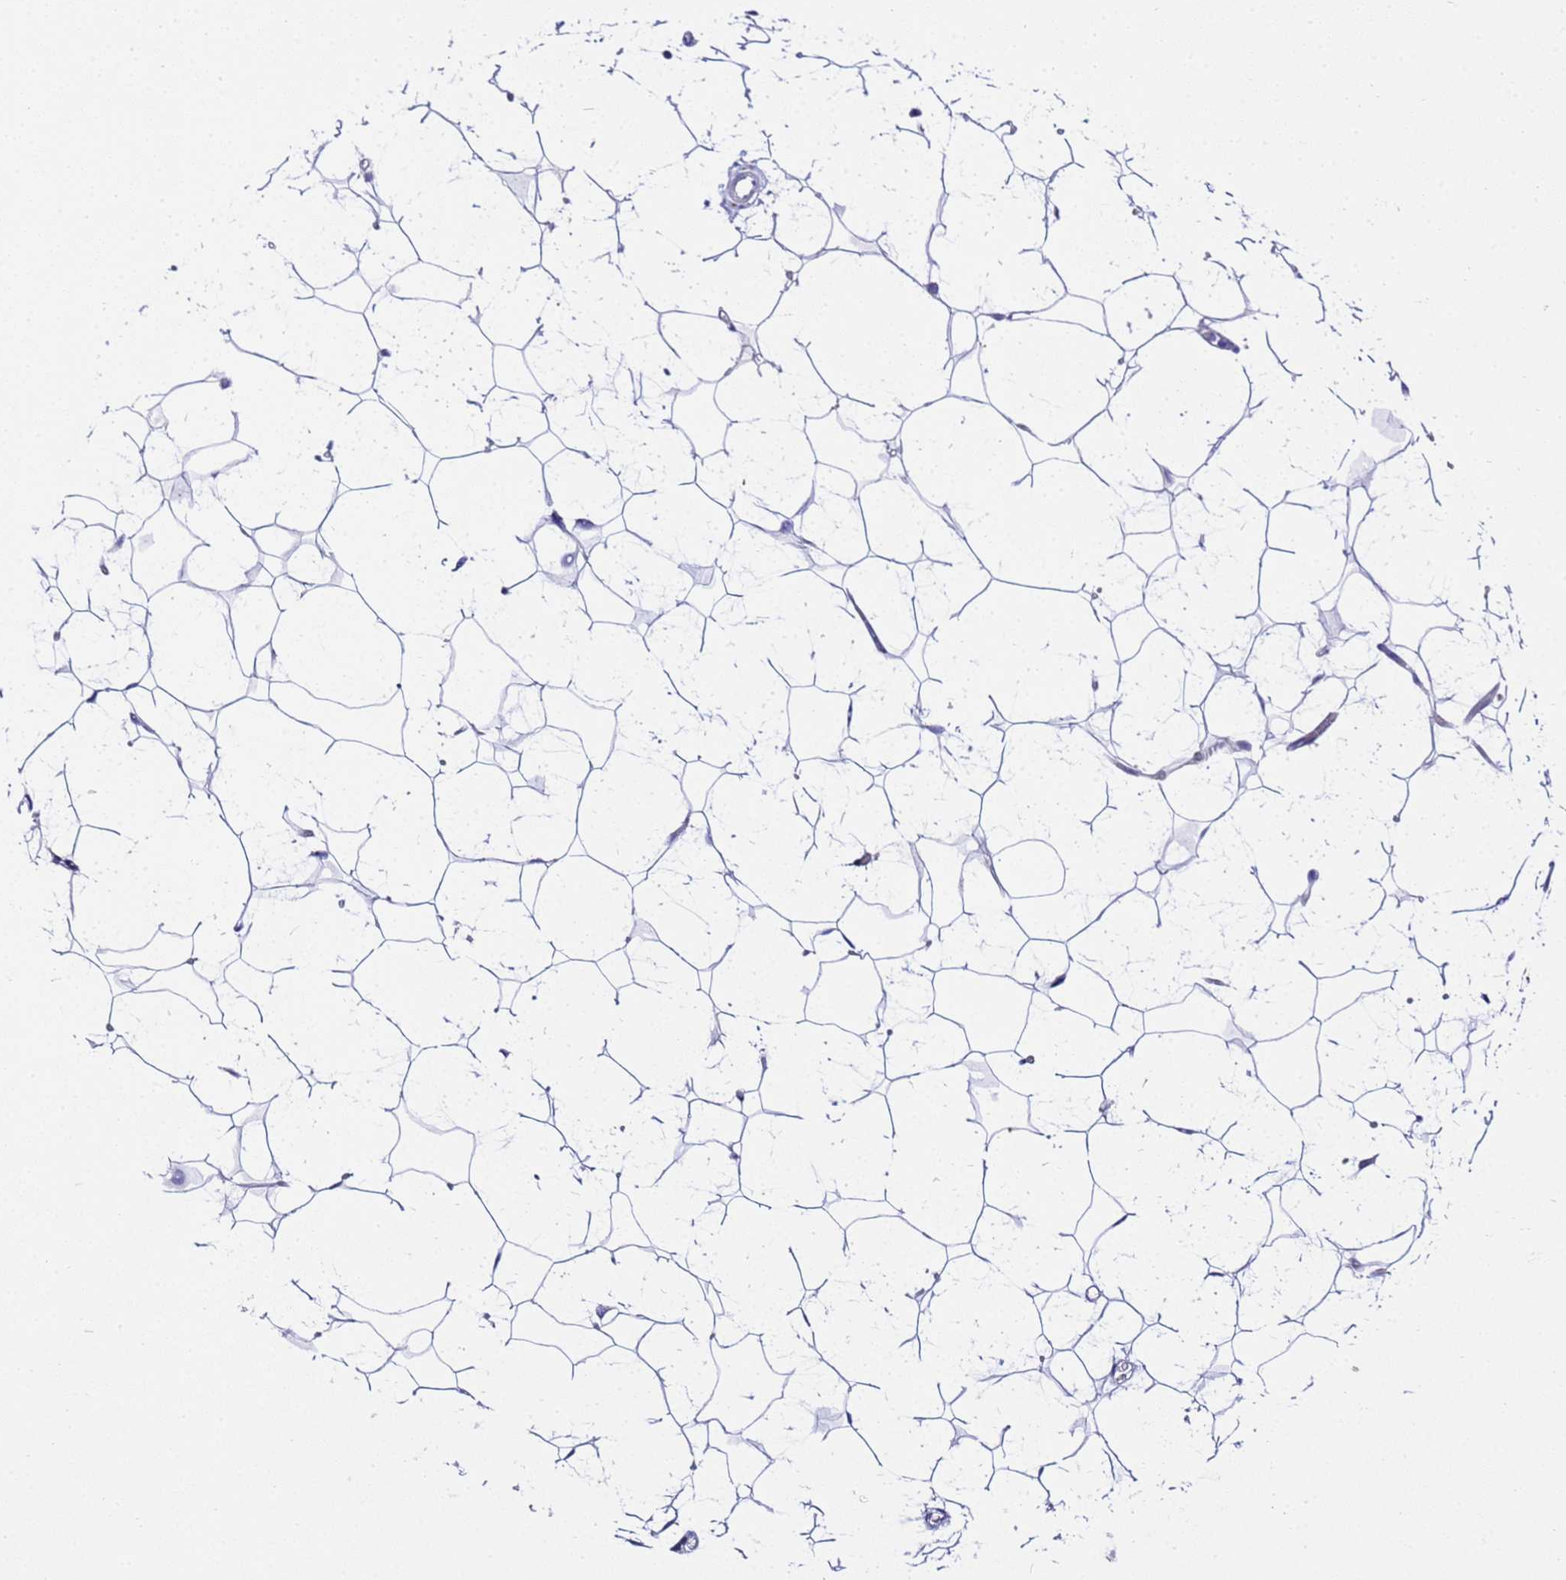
{"staining": {"intensity": "negative", "quantity": "none", "location": "none"}, "tissue": "adipose tissue", "cell_type": "Adipocytes", "image_type": "normal", "snomed": [{"axis": "morphology", "description": "Normal tissue, NOS"}, {"axis": "topography", "description": "Breast"}], "caption": "DAB (3,3'-diaminobenzidine) immunohistochemical staining of normal human adipose tissue displays no significant expression in adipocytes.", "gene": "FAM72A", "patient": {"sex": "female", "age": 26}}